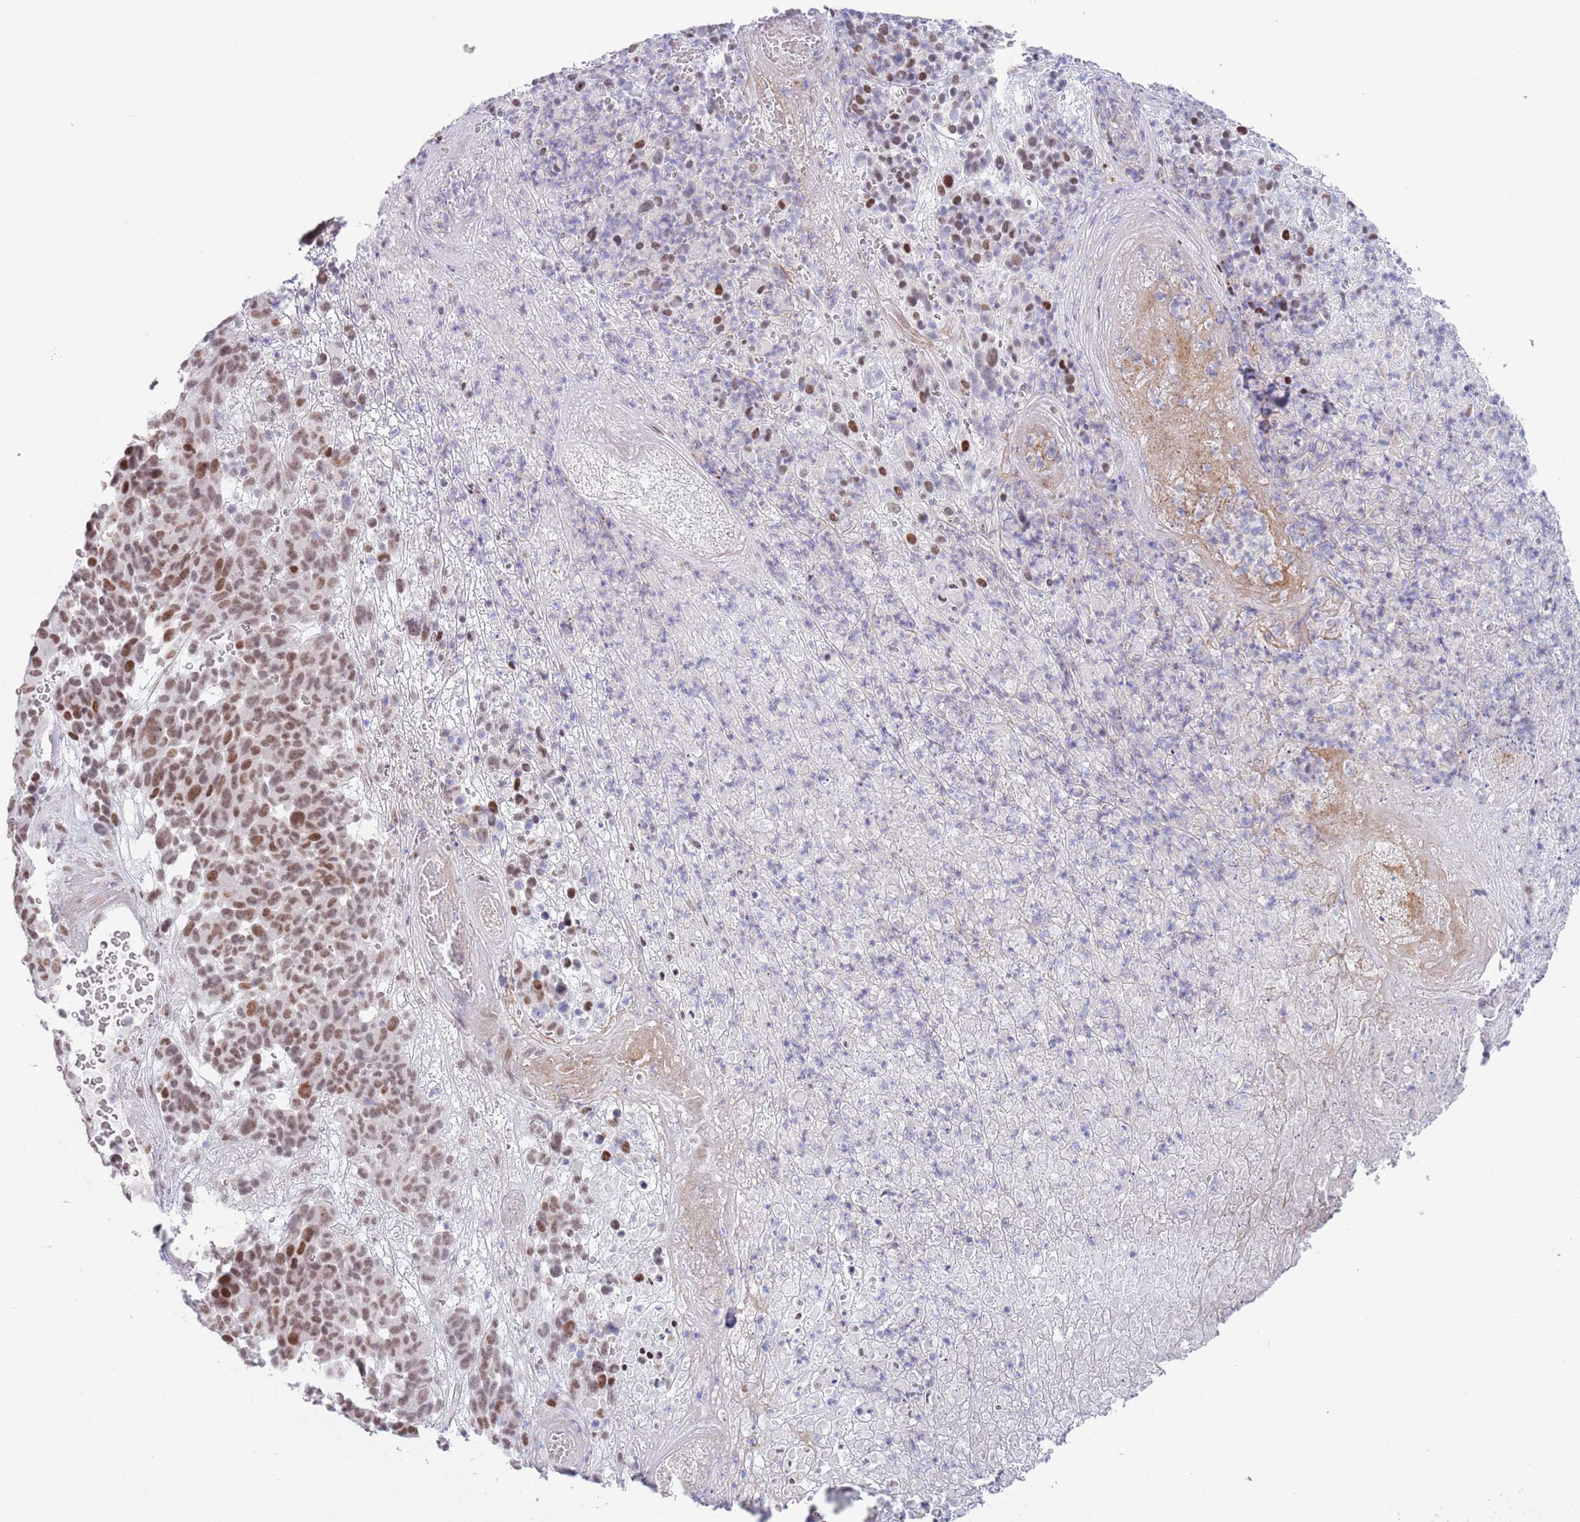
{"staining": {"intensity": "moderate", "quantity": ">75%", "location": "nuclear"}, "tissue": "melanoma", "cell_type": "Tumor cells", "image_type": "cancer", "snomed": [{"axis": "morphology", "description": "Malignant melanoma, NOS"}, {"axis": "topography", "description": "Skin"}], "caption": "Protein staining of malignant melanoma tissue demonstrates moderate nuclear positivity in approximately >75% of tumor cells.", "gene": "ZNF382", "patient": {"sex": "male", "age": 49}}